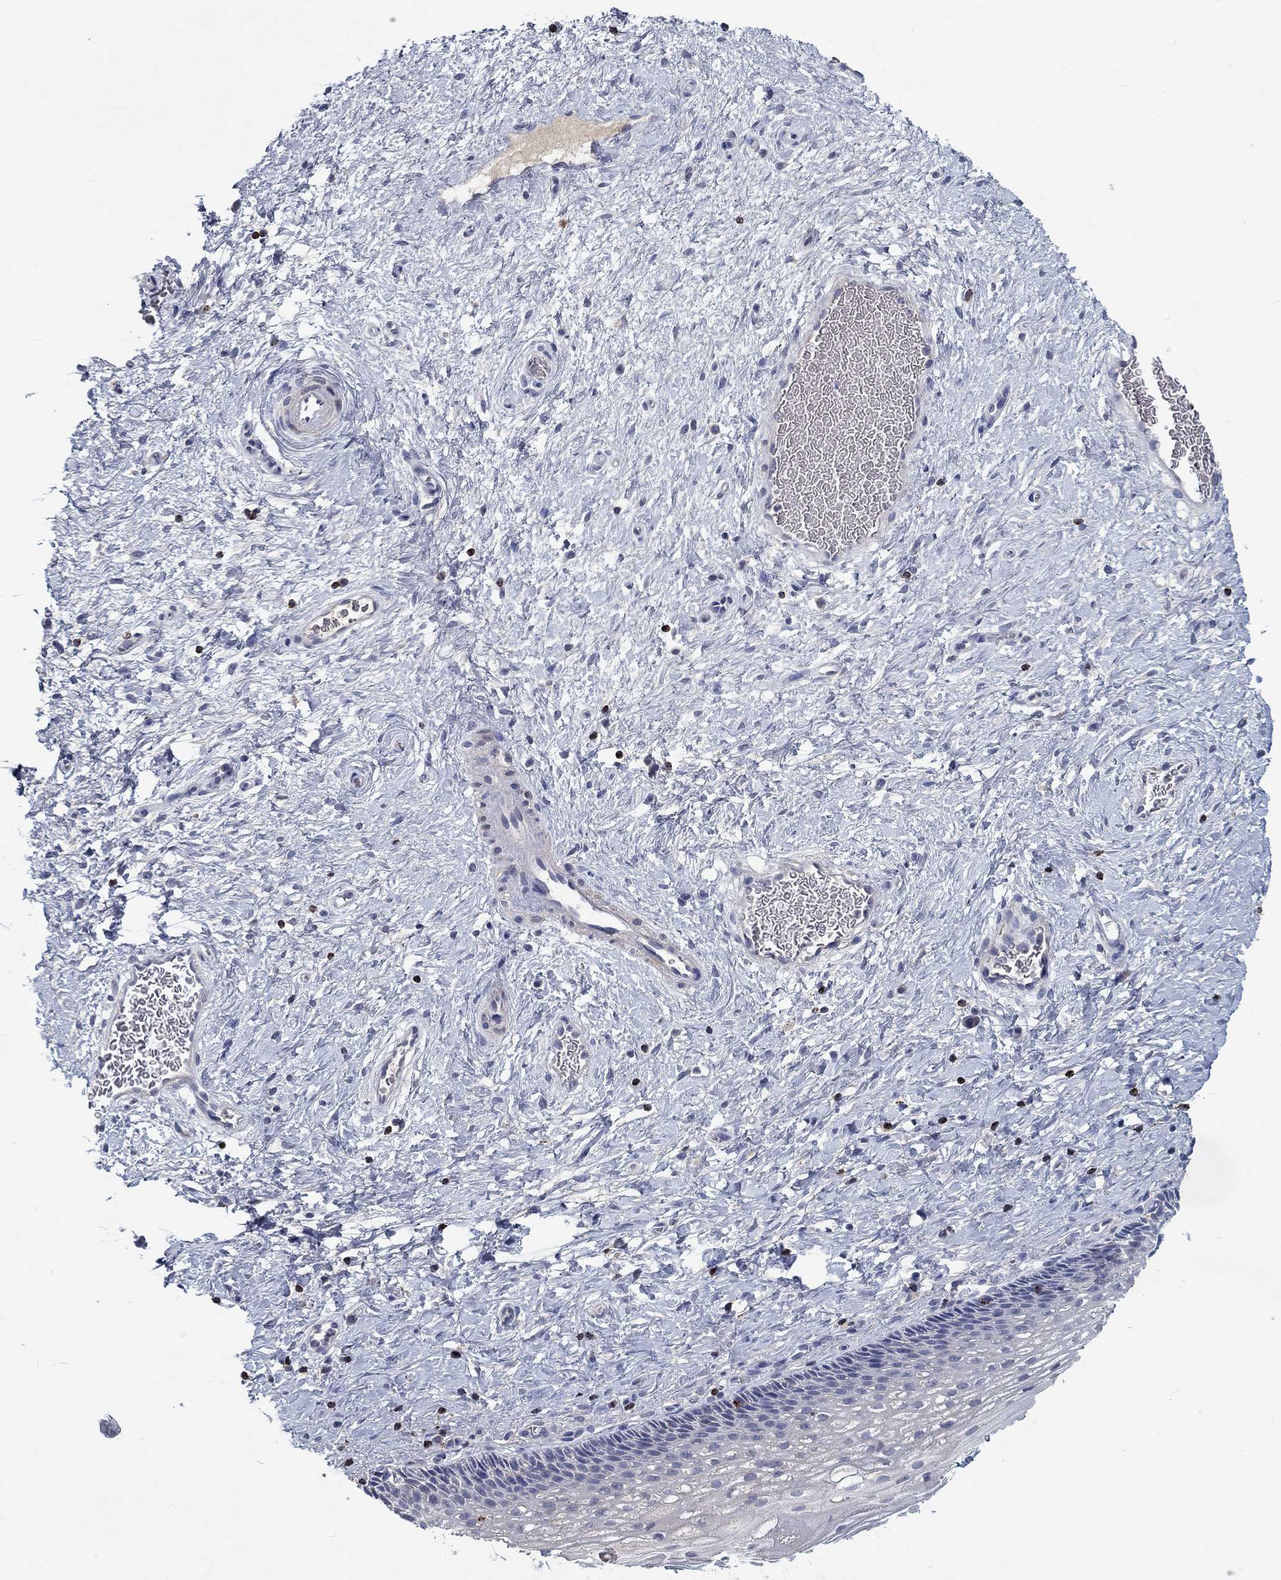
{"staining": {"intensity": "negative", "quantity": "none", "location": "none"}, "tissue": "cervix", "cell_type": "Glandular cells", "image_type": "normal", "snomed": [{"axis": "morphology", "description": "Normal tissue, NOS"}, {"axis": "topography", "description": "Cervix"}], "caption": "DAB immunohistochemical staining of benign human cervix shows no significant expression in glandular cells. (Stains: DAB immunohistochemistry (IHC) with hematoxylin counter stain, Microscopy: brightfield microscopy at high magnification).", "gene": "GZMA", "patient": {"sex": "female", "age": 34}}